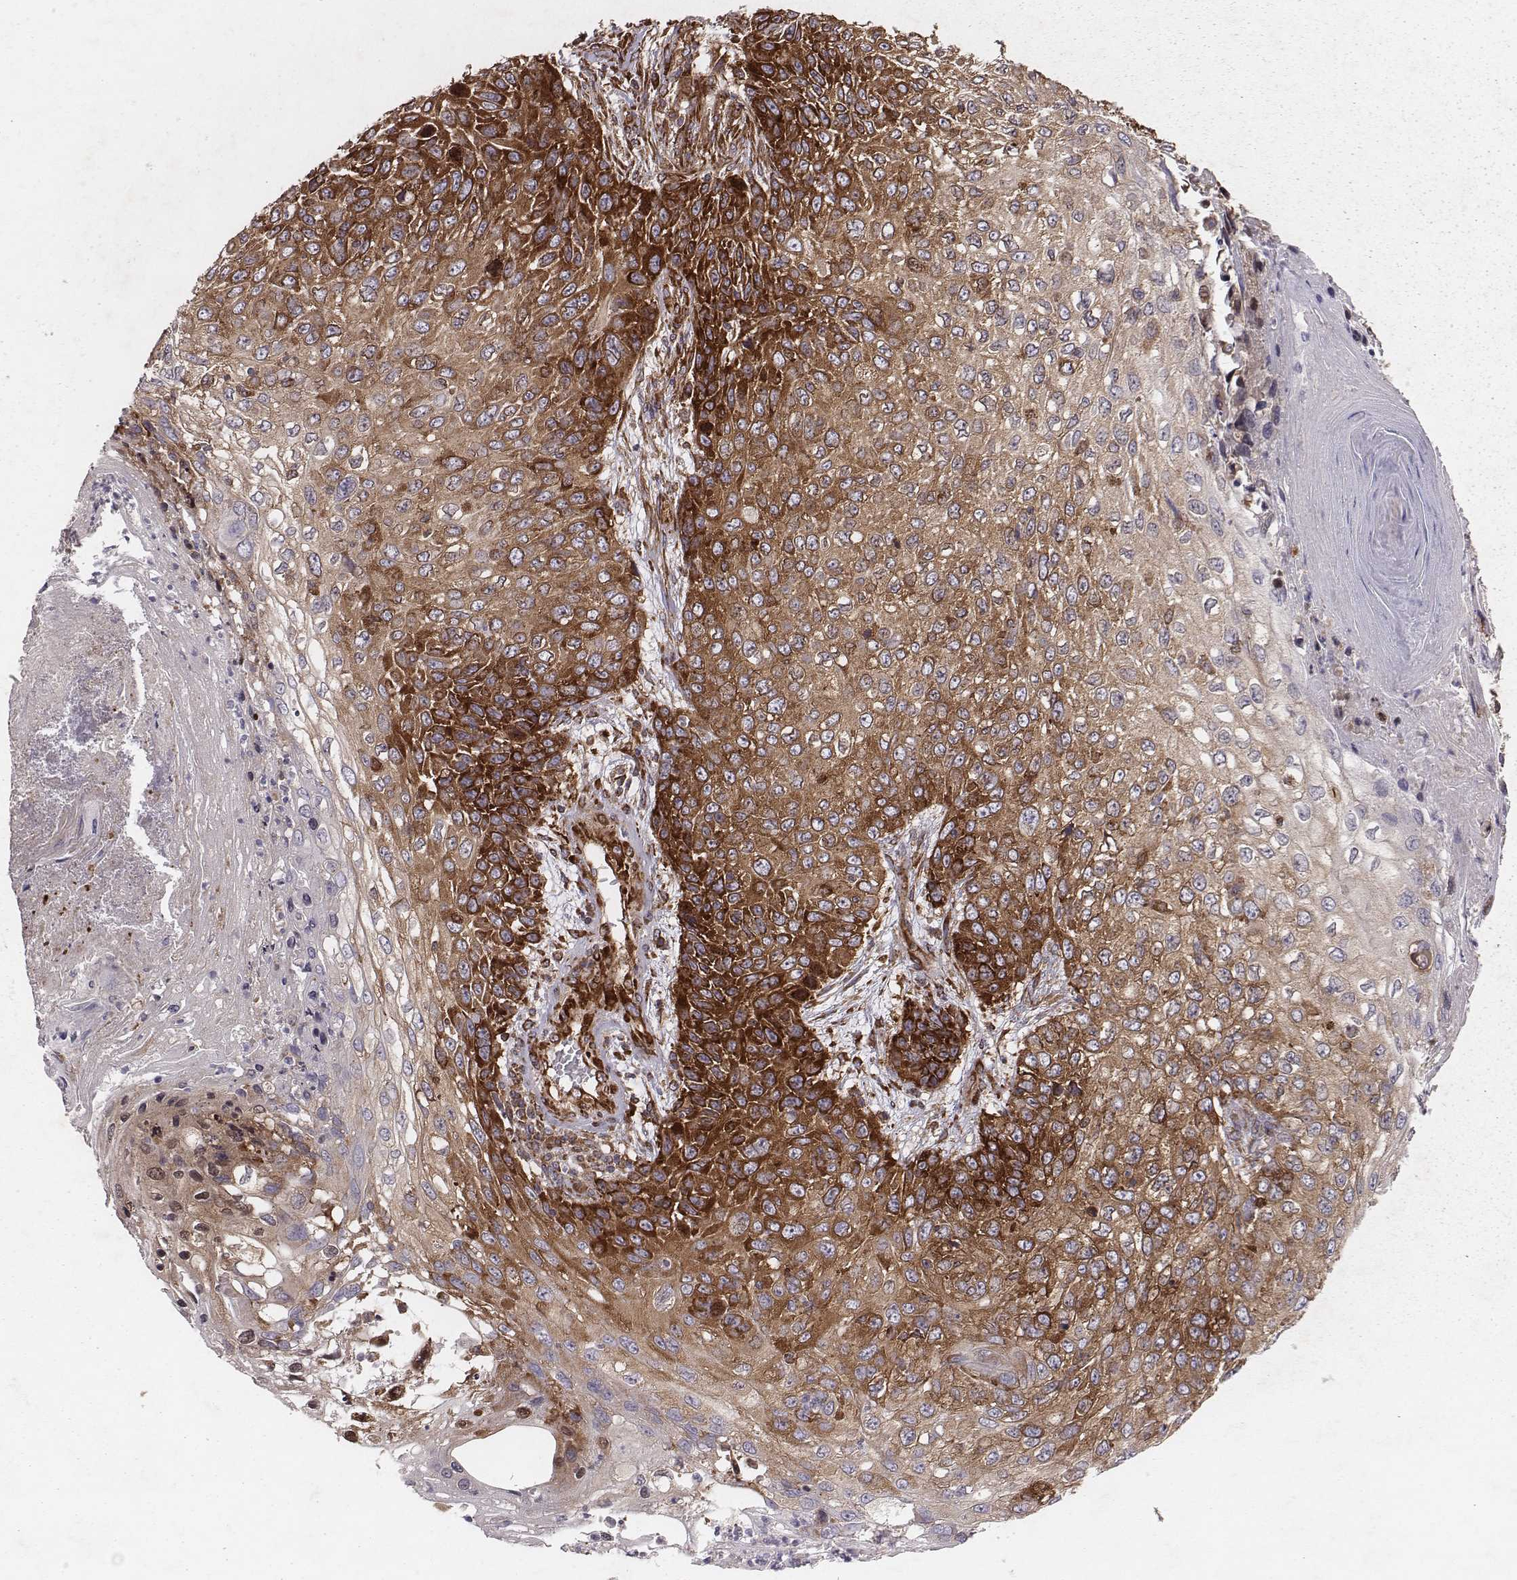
{"staining": {"intensity": "strong", "quantity": ">75%", "location": "cytoplasmic/membranous"}, "tissue": "skin cancer", "cell_type": "Tumor cells", "image_type": "cancer", "snomed": [{"axis": "morphology", "description": "Squamous cell carcinoma, NOS"}, {"axis": "topography", "description": "Skin"}], "caption": "Brown immunohistochemical staining in skin cancer shows strong cytoplasmic/membranous staining in approximately >75% of tumor cells.", "gene": "TXLNA", "patient": {"sex": "male", "age": 92}}